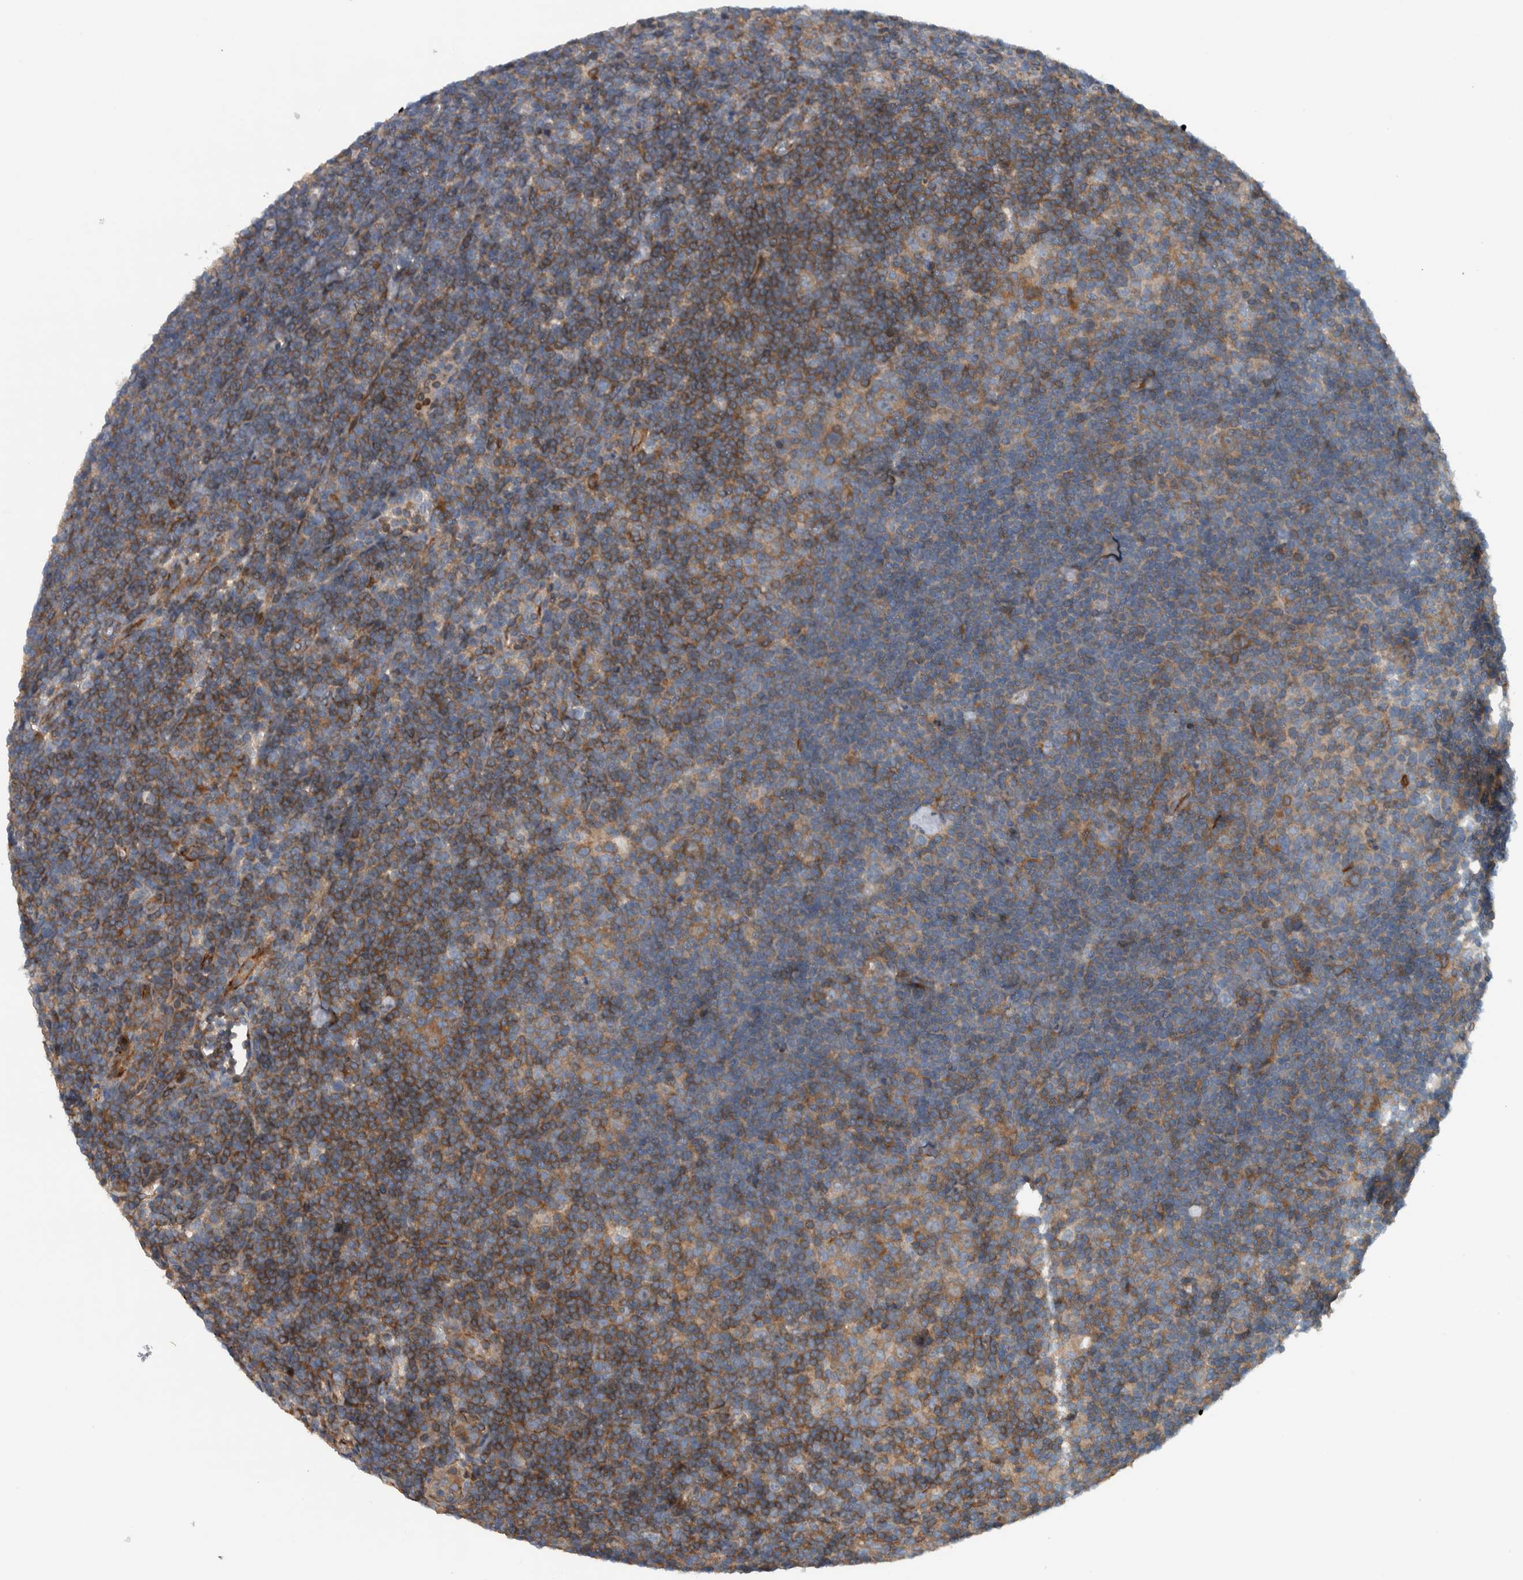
{"staining": {"intensity": "moderate", "quantity": ">75%", "location": "cytoplasmic/membranous"}, "tissue": "lymphoma", "cell_type": "Tumor cells", "image_type": "cancer", "snomed": [{"axis": "morphology", "description": "Hodgkin's disease, NOS"}, {"axis": "topography", "description": "Lymph node"}], "caption": "Brown immunohistochemical staining in lymphoma reveals moderate cytoplasmic/membranous positivity in about >75% of tumor cells. (Stains: DAB (3,3'-diaminobenzidine) in brown, nuclei in blue, Microscopy: brightfield microscopy at high magnification).", "gene": "BAIAP2L1", "patient": {"sex": "female", "age": 57}}